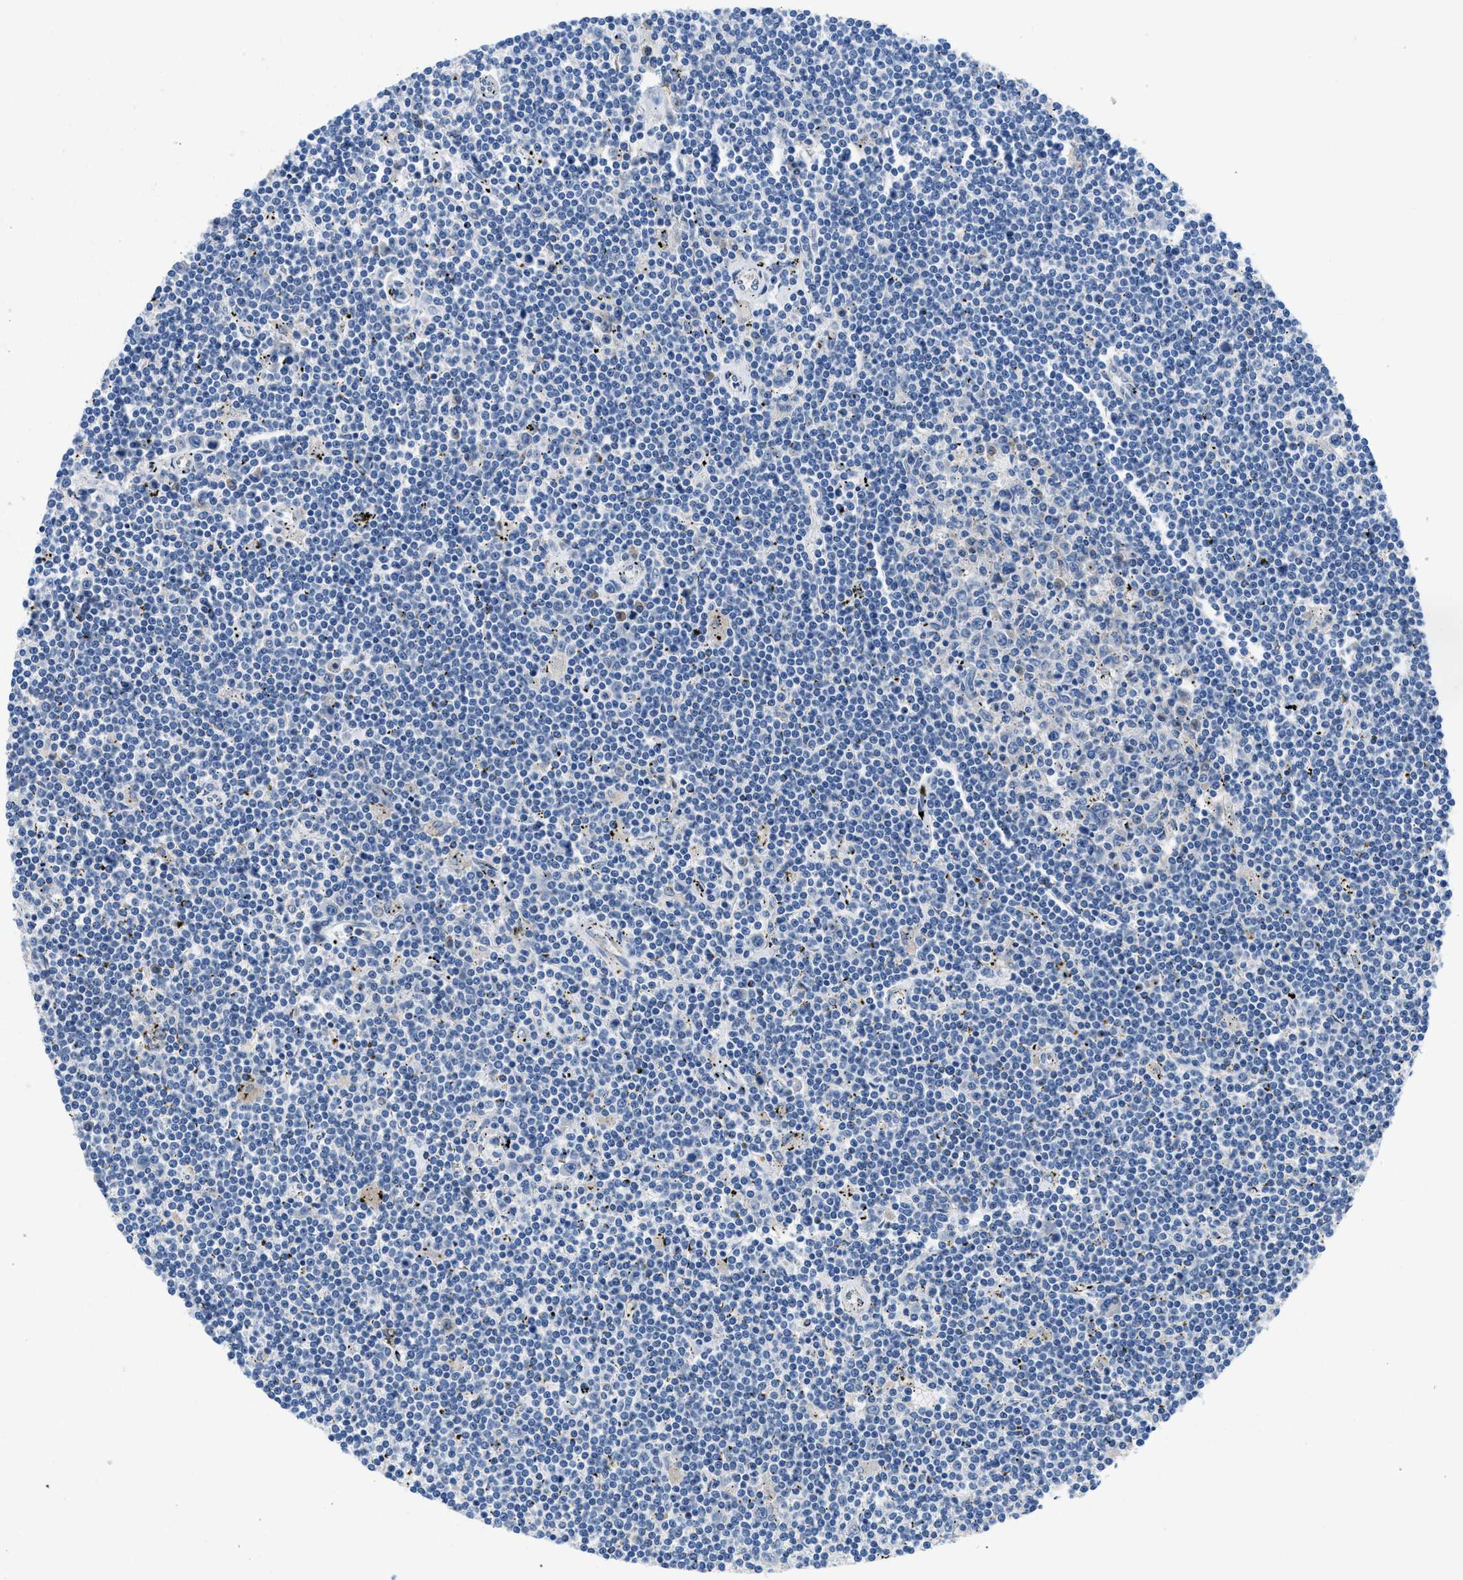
{"staining": {"intensity": "negative", "quantity": "none", "location": "none"}, "tissue": "lymphoma", "cell_type": "Tumor cells", "image_type": "cancer", "snomed": [{"axis": "morphology", "description": "Malignant lymphoma, non-Hodgkin's type, Low grade"}, {"axis": "topography", "description": "Spleen"}], "caption": "Immunohistochemistry (IHC) of human malignant lymphoma, non-Hodgkin's type (low-grade) shows no positivity in tumor cells. The staining is performed using DAB (3,3'-diaminobenzidine) brown chromogen with nuclei counter-stained in using hematoxylin.", "gene": "BNC2", "patient": {"sex": "male", "age": 76}}